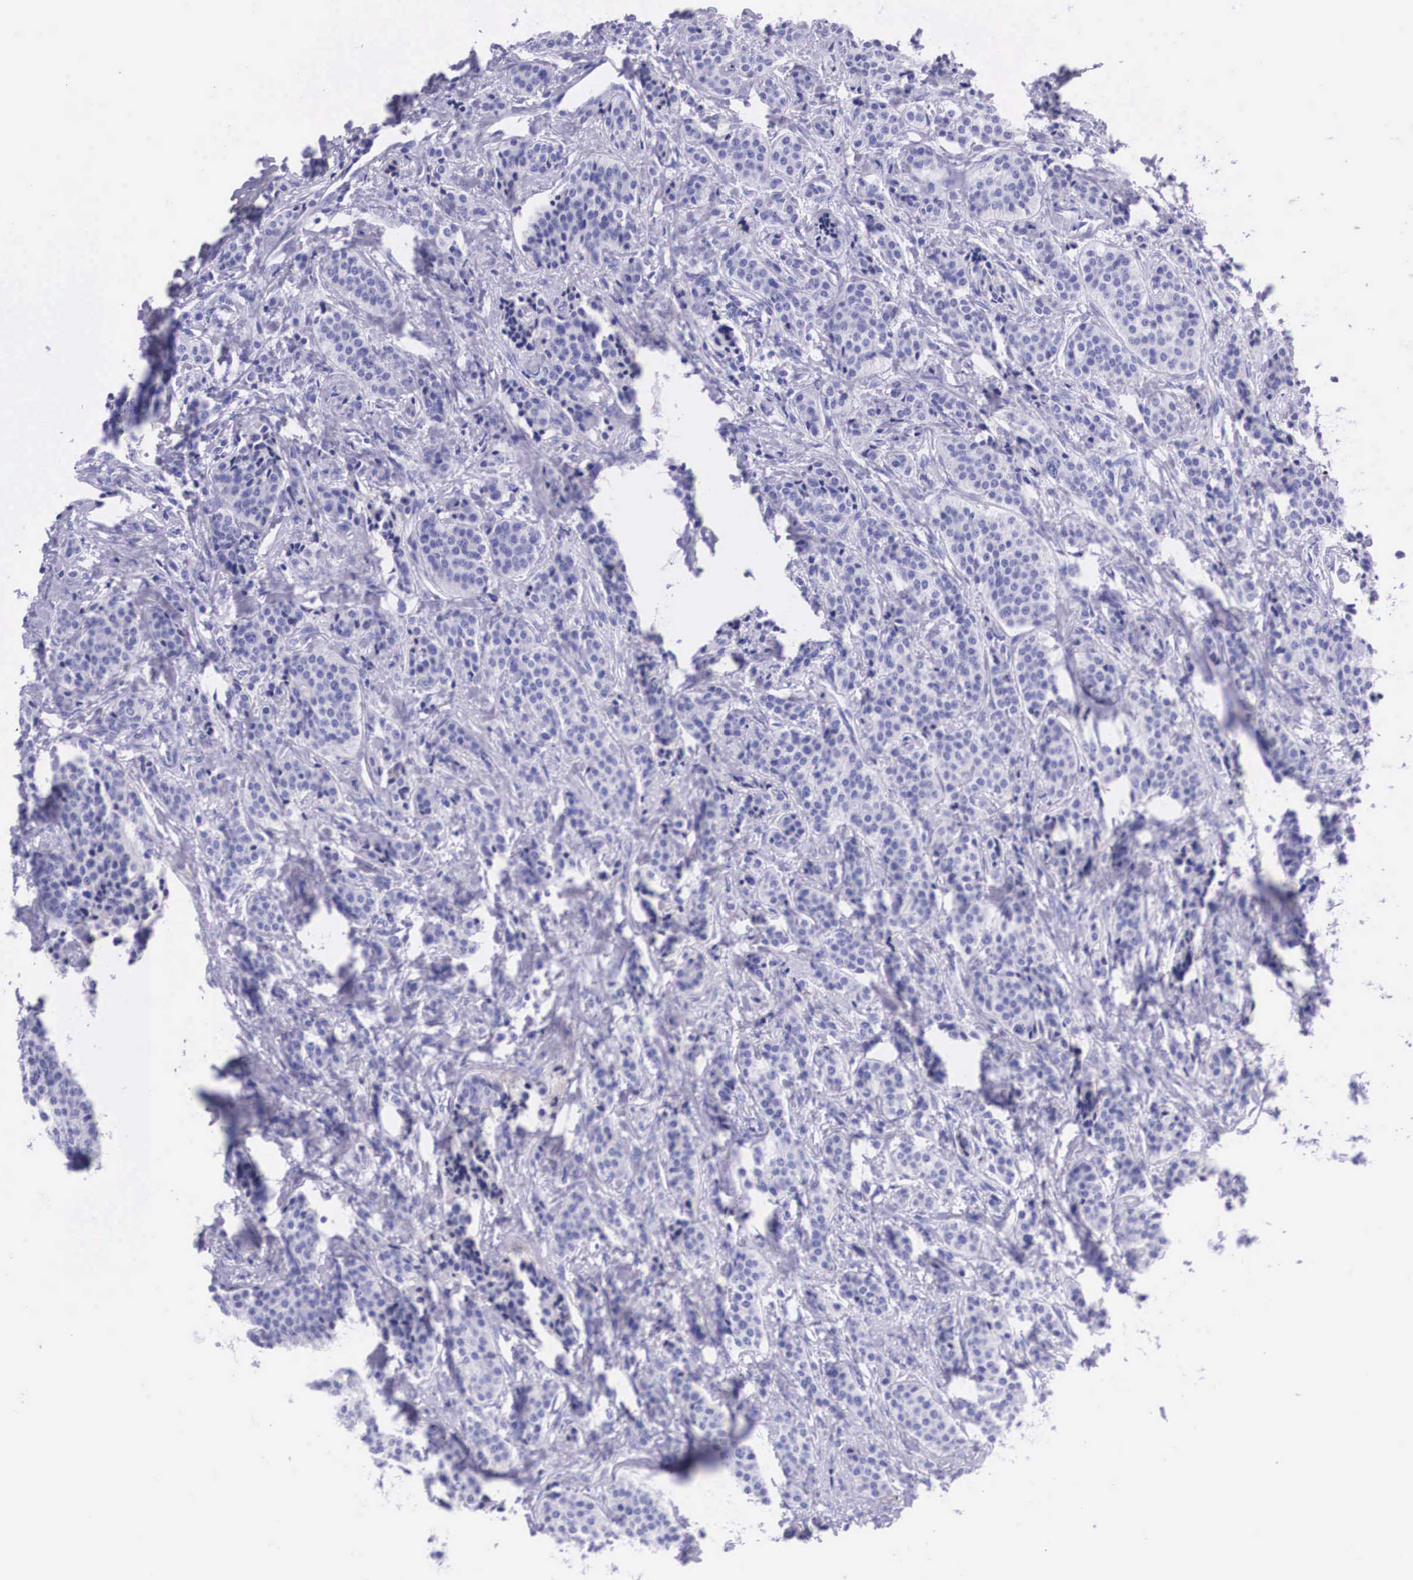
{"staining": {"intensity": "negative", "quantity": "none", "location": "none"}, "tissue": "carcinoid", "cell_type": "Tumor cells", "image_type": "cancer", "snomed": [{"axis": "morphology", "description": "Carcinoid, malignant, NOS"}, {"axis": "topography", "description": "Small intestine"}], "caption": "Micrograph shows no significant protein positivity in tumor cells of carcinoid (malignant).", "gene": "PLG", "patient": {"sex": "male", "age": 63}}